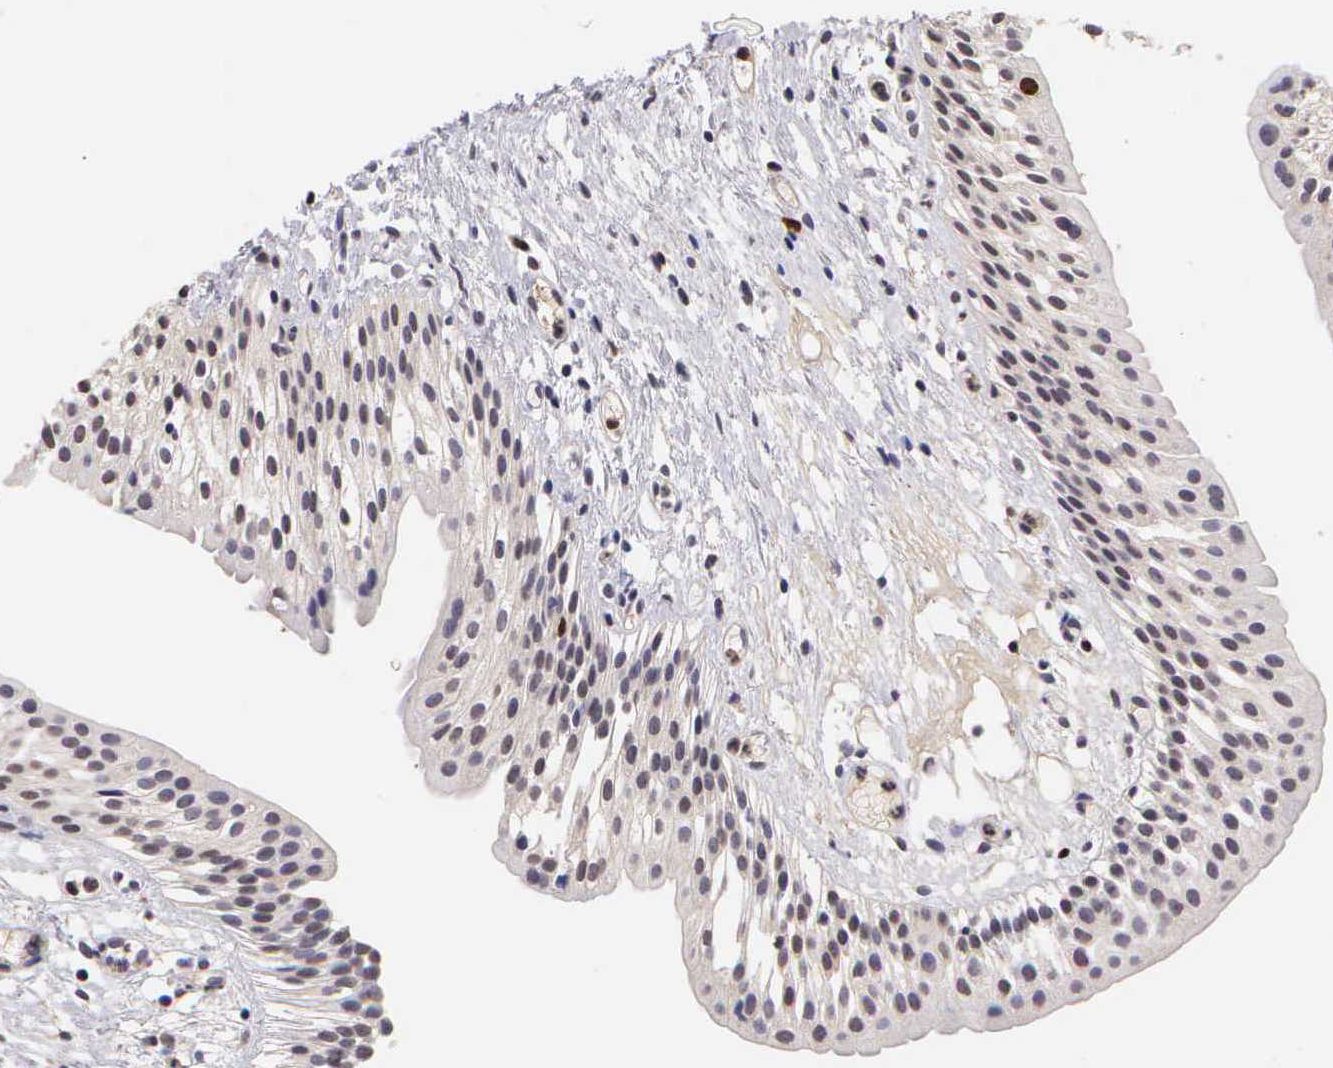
{"staining": {"intensity": "weak", "quantity": "25%-75%", "location": "nuclear"}, "tissue": "urinary bladder", "cell_type": "Urothelial cells", "image_type": "normal", "snomed": [{"axis": "morphology", "description": "Normal tissue, NOS"}, {"axis": "topography", "description": "Urinary bladder"}], "caption": "Normal urinary bladder reveals weak nuclear positivity in approximately 25%-75% of urothelial cells, visualized by immunohistochemistry.", "gene": "MKI67", "patient": {"sex": "male", "age": 48}}